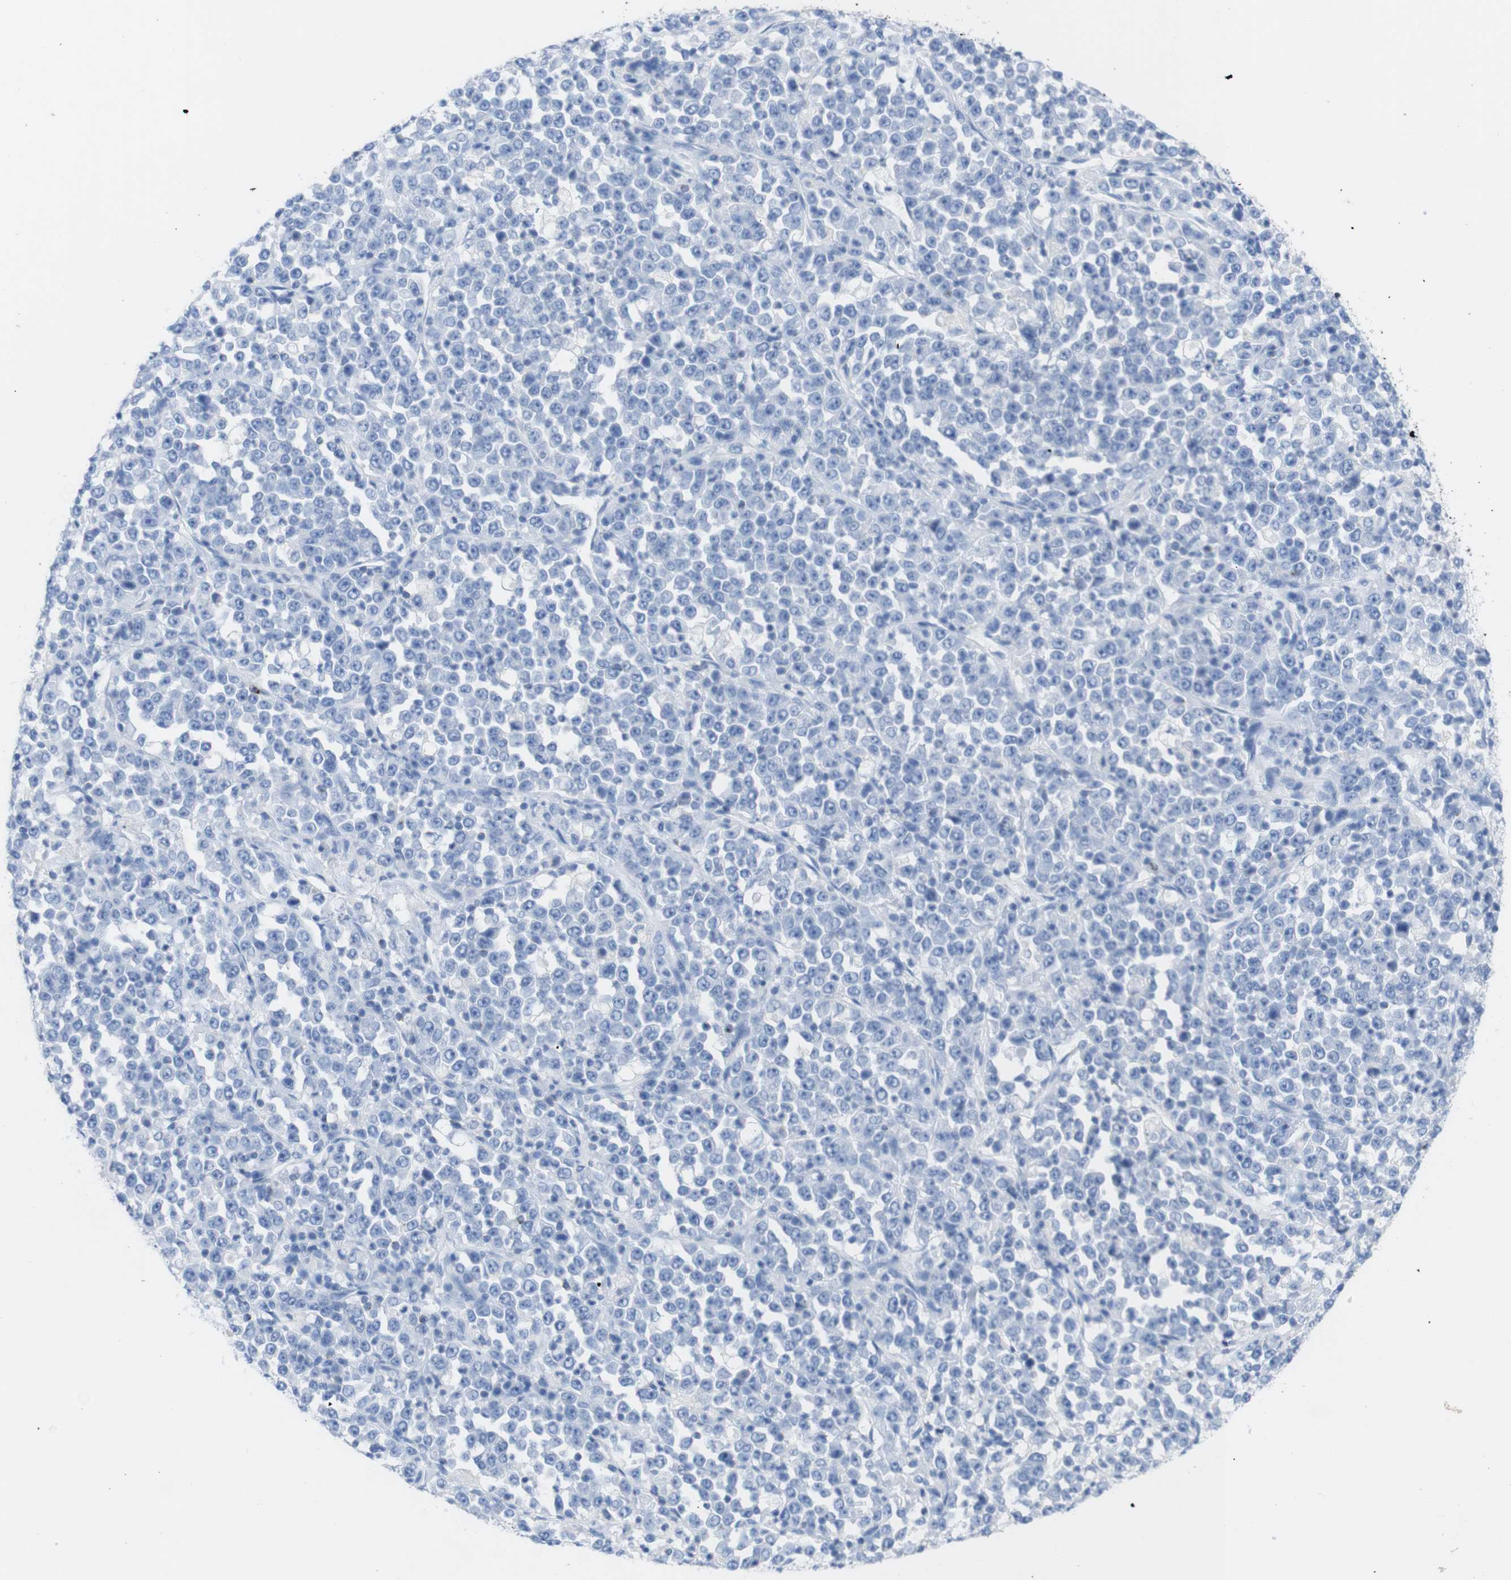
{"staining": {"intensity": "negative", "quantity": "none", "location": "none"}, "tissue": "stomach cancer", "cell_type": "Tumor cells", "image_type": "cancer", "snomed": [{"axis": "morphology", "description": "Normal tissue, NOS"}, {"axis": "morphology", "description": "Adenocarcinoma, NOS"}, {"axis": "topography", "description": "Stomach, upper"}, {"axis": "topography", "description": "Stomach"}], "caption": "Stomach cancer (adenocarcinoma) was stained to show a protein in brown. There is no significant positivity in tumor cells.", "gene": "LAG3", "patient": {"sex": "male", "age": 59}}